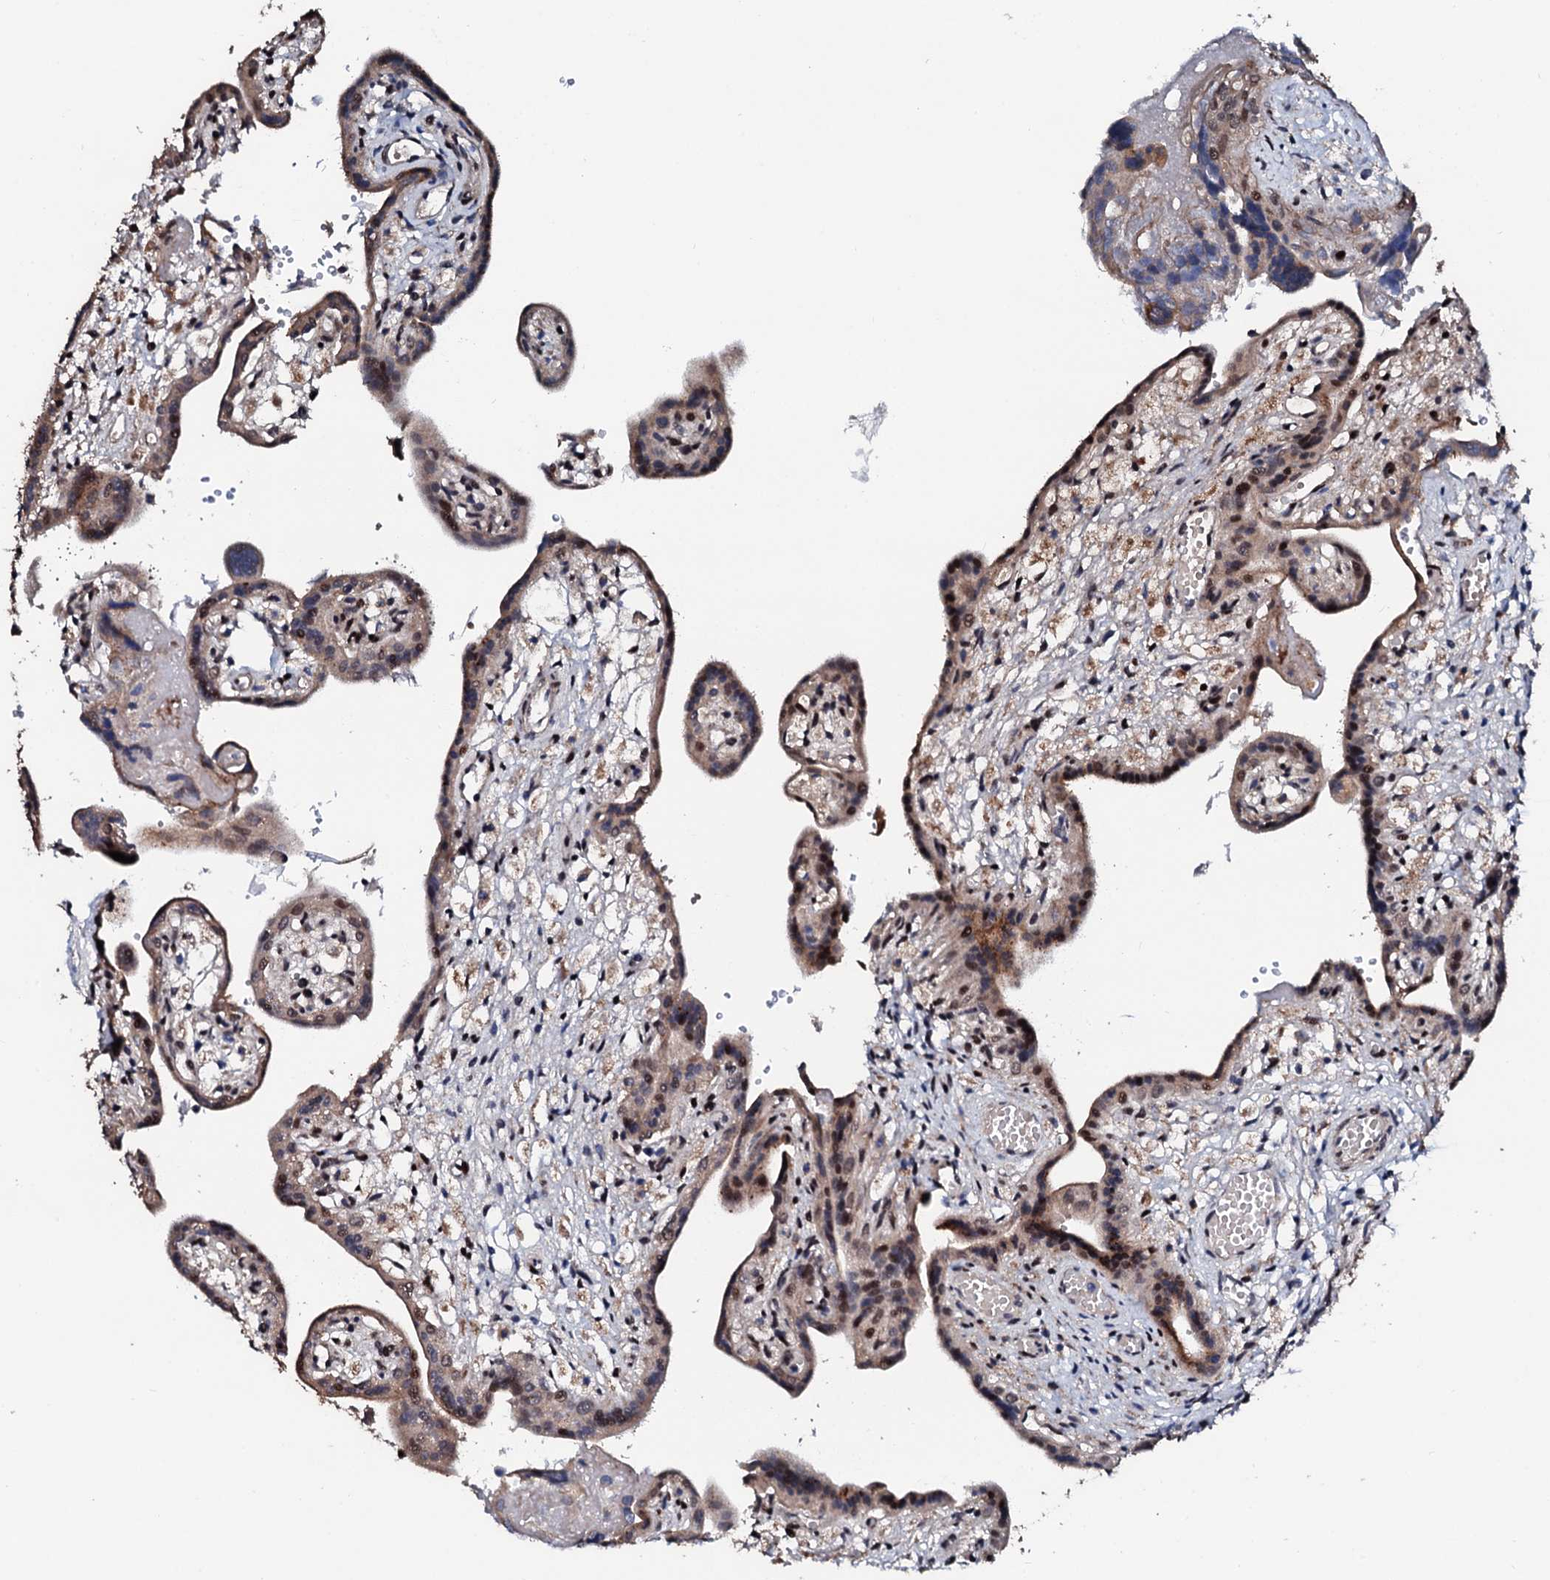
{"staining": {"intensity": "moderate", "quantity": ">75%", "location": "cytoplasmic/membranous,nuclear"}, "tissue": "placenta", "cell_type": "Trophoblastic cells", "image_type": "normal", "snomed": [{"axis": "morphology", "description": "Normal tissue, NOS"}, {"axis": "topography", "description": "Placenta"}], "caption": "Human placenta stained for a protein (brown) exhibits moderate cytoplasmic/membranous,nuclear positive staining in approximately >75% of trophoblastic cells.", "gene": "KIF18A", "patient": {"sex": "female", "age": 37}}